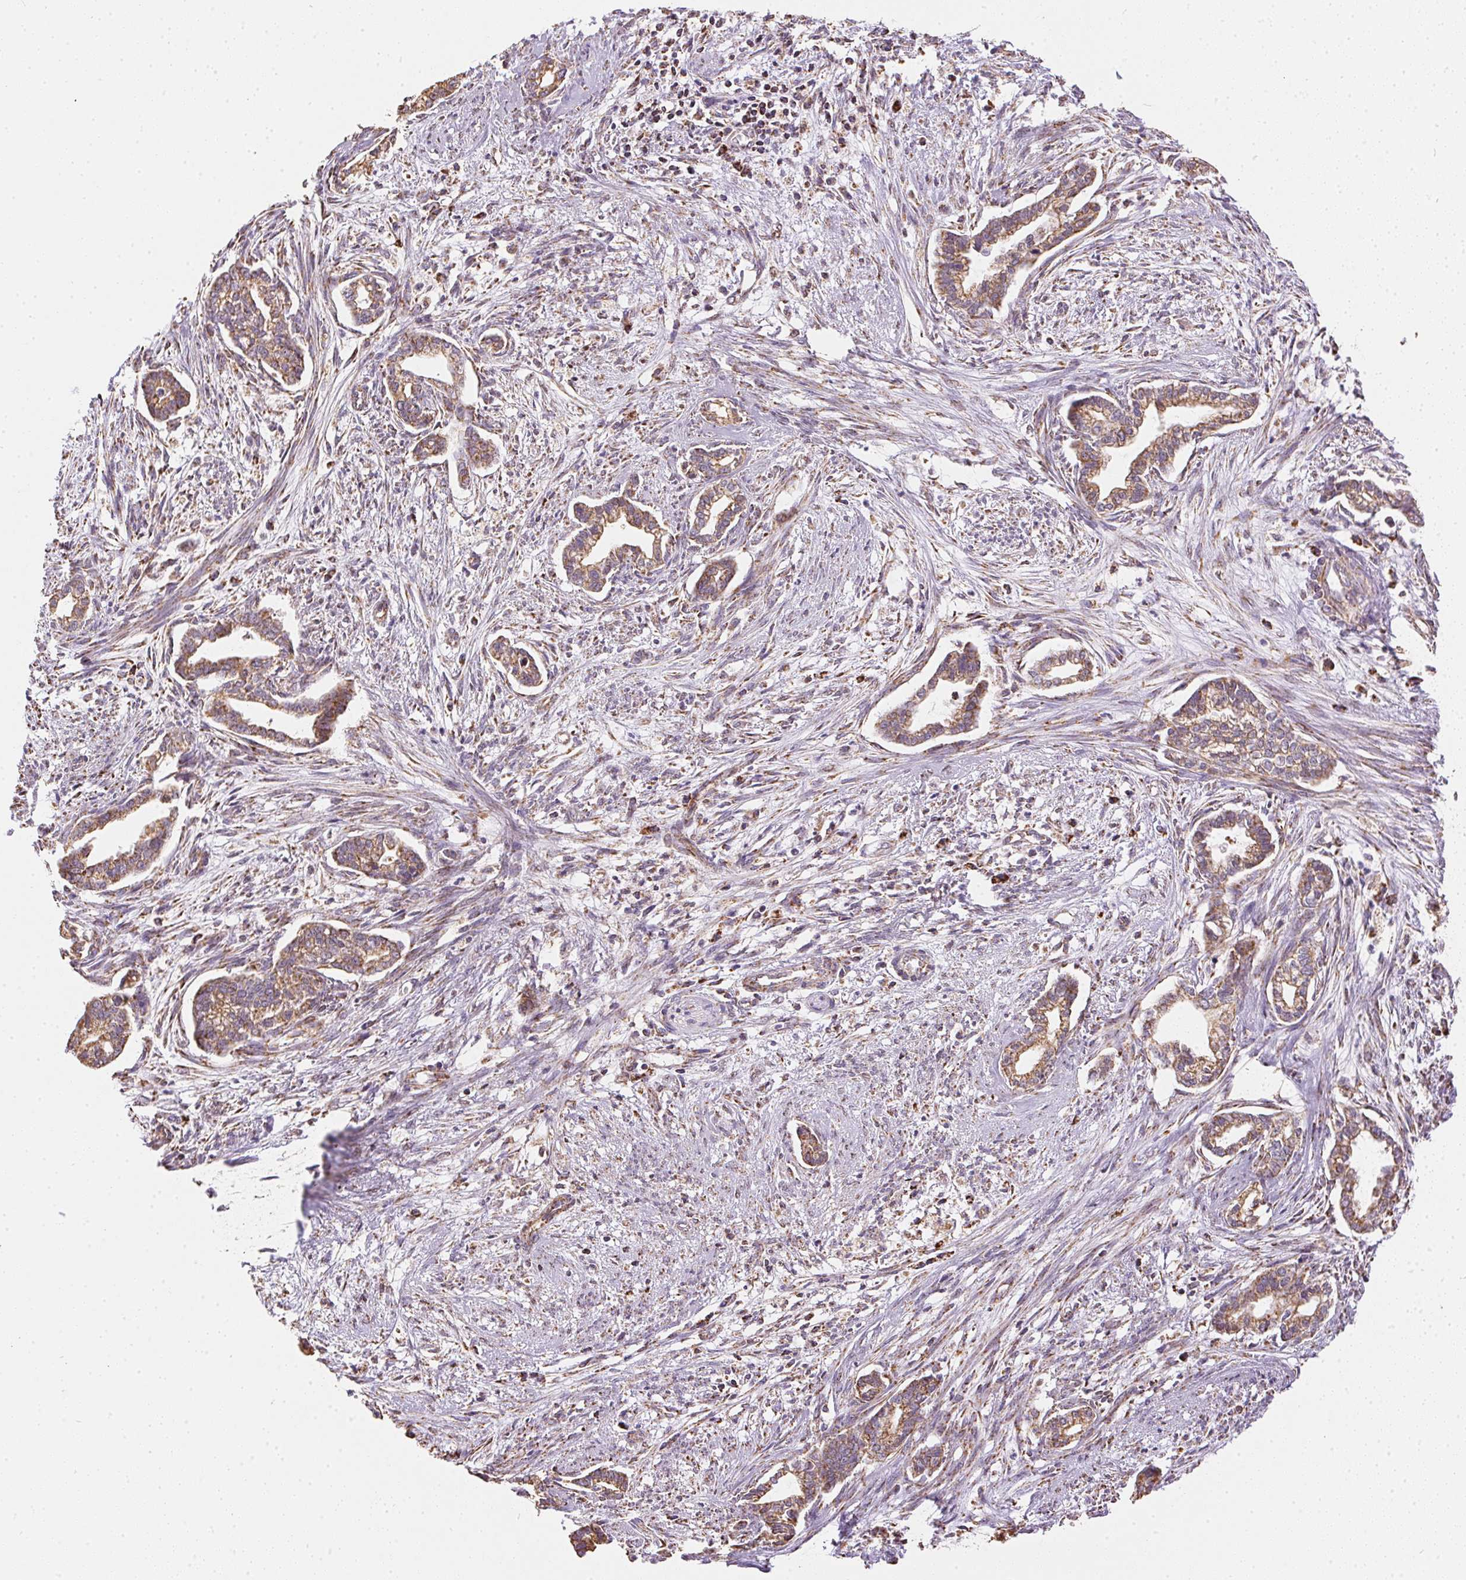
{"staining": {"intensity": "moderate", "quantity": ">75%", "location": "cytoplasmic/membranous"}, "tissue": "cervical cancer", "cell_type": "Tumor cells", "image_type": "cancer", "snomed": [{"axis": "morphology", "description": "Adenocarcinoma, NOS"}, {"axis": "topography", "description": "Cervix"}], "caption": "Immunohistochemical staining of cervical cancer demonstrates moderate cytoplasmic/membranous protein staining in about >75% of tumor cells. The staining was performed using DAB (3,3'-diaminobenzidine), with brown indicating positive protein expression. Nuclei are stained blue with hematoxylin.", "gene": "MAPK11", "patient": {"sex": "female", "age": 62}}